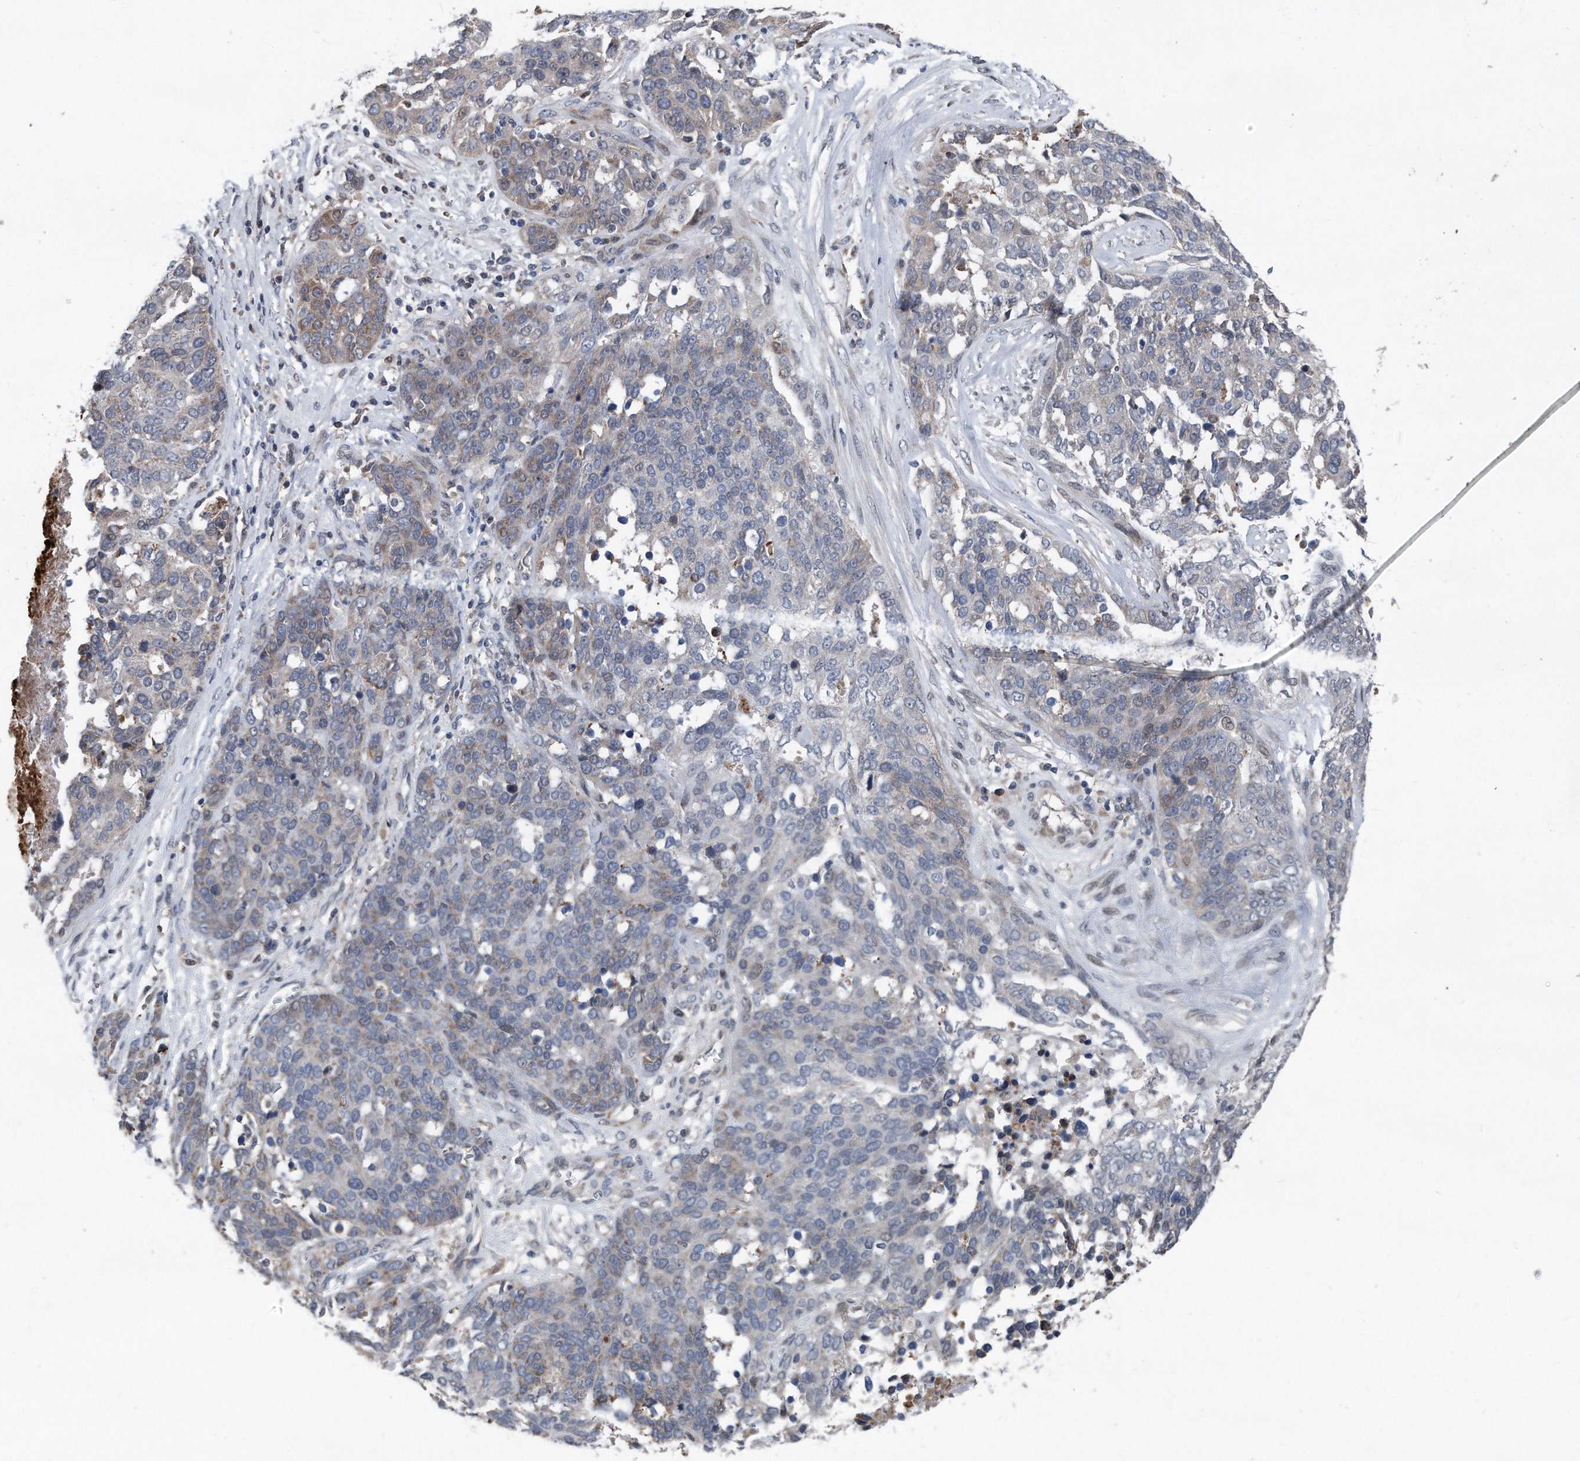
{"staining": {"intensity": "weak", "quantity": "<25%", "location": "cytoplasmic/membranous"}, "tissue": "ovarian cancer", "cell_type": "Tumor cells", "image_type": "cancer", "snomed": [{"axis": "morphology", "description": "Cystadenocarcinoma, serous, NOS"}, {"axis": "topography", "description": "Ovary"}], "caption": "Immunohistochemistry histopathology image of neoplastic tissue: human serous cystadenocarcinoma (ovarian) stained with DAB shows no significant protein staining in tumor cells.", "gene": "DST", "patient": {"sex": "female", "age": 44}}